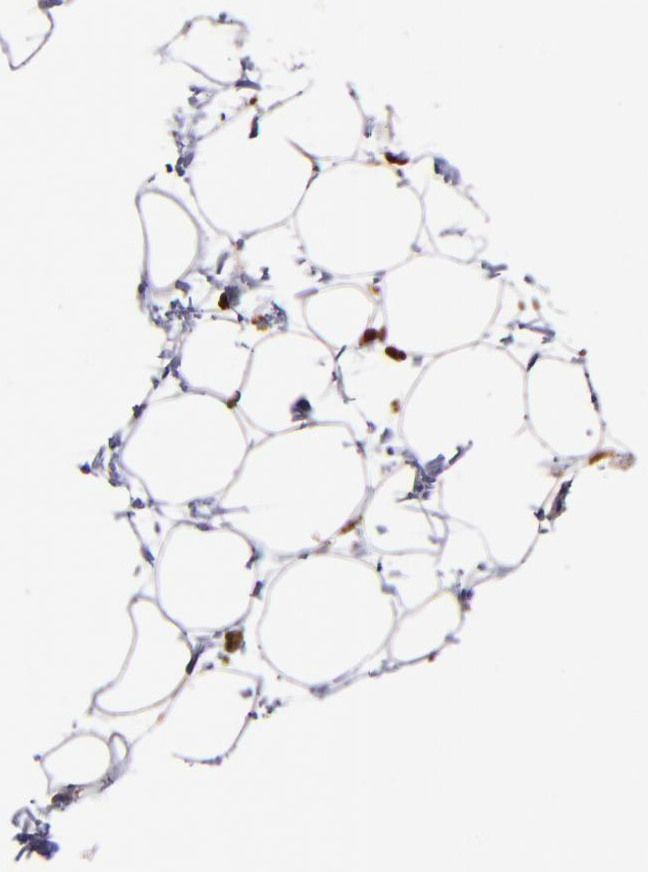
{"staining": {"intensity": "moderate", "quantity": "25%-75%", "location": "cytoplasmic/membranous,nuclear"}, "tissue": "adipose tissue", "cell_type": "Adipocytes", "image_type": "normal", "snomed": [{"axis": "morphology", "description": "Normal tissue, NOS"}, {"axis": "topography", "description": "Breast"}], "caption": "A micrograph of human adipose tissue stained for a protein exhibits moderate cytoplasmic/membranous,nuclear brown staining in adipocytes. (DAB IHC with brightfield microscopy, high magnification).", "gene": "STX8", "patient": {"sex": "female", "age": 22}}